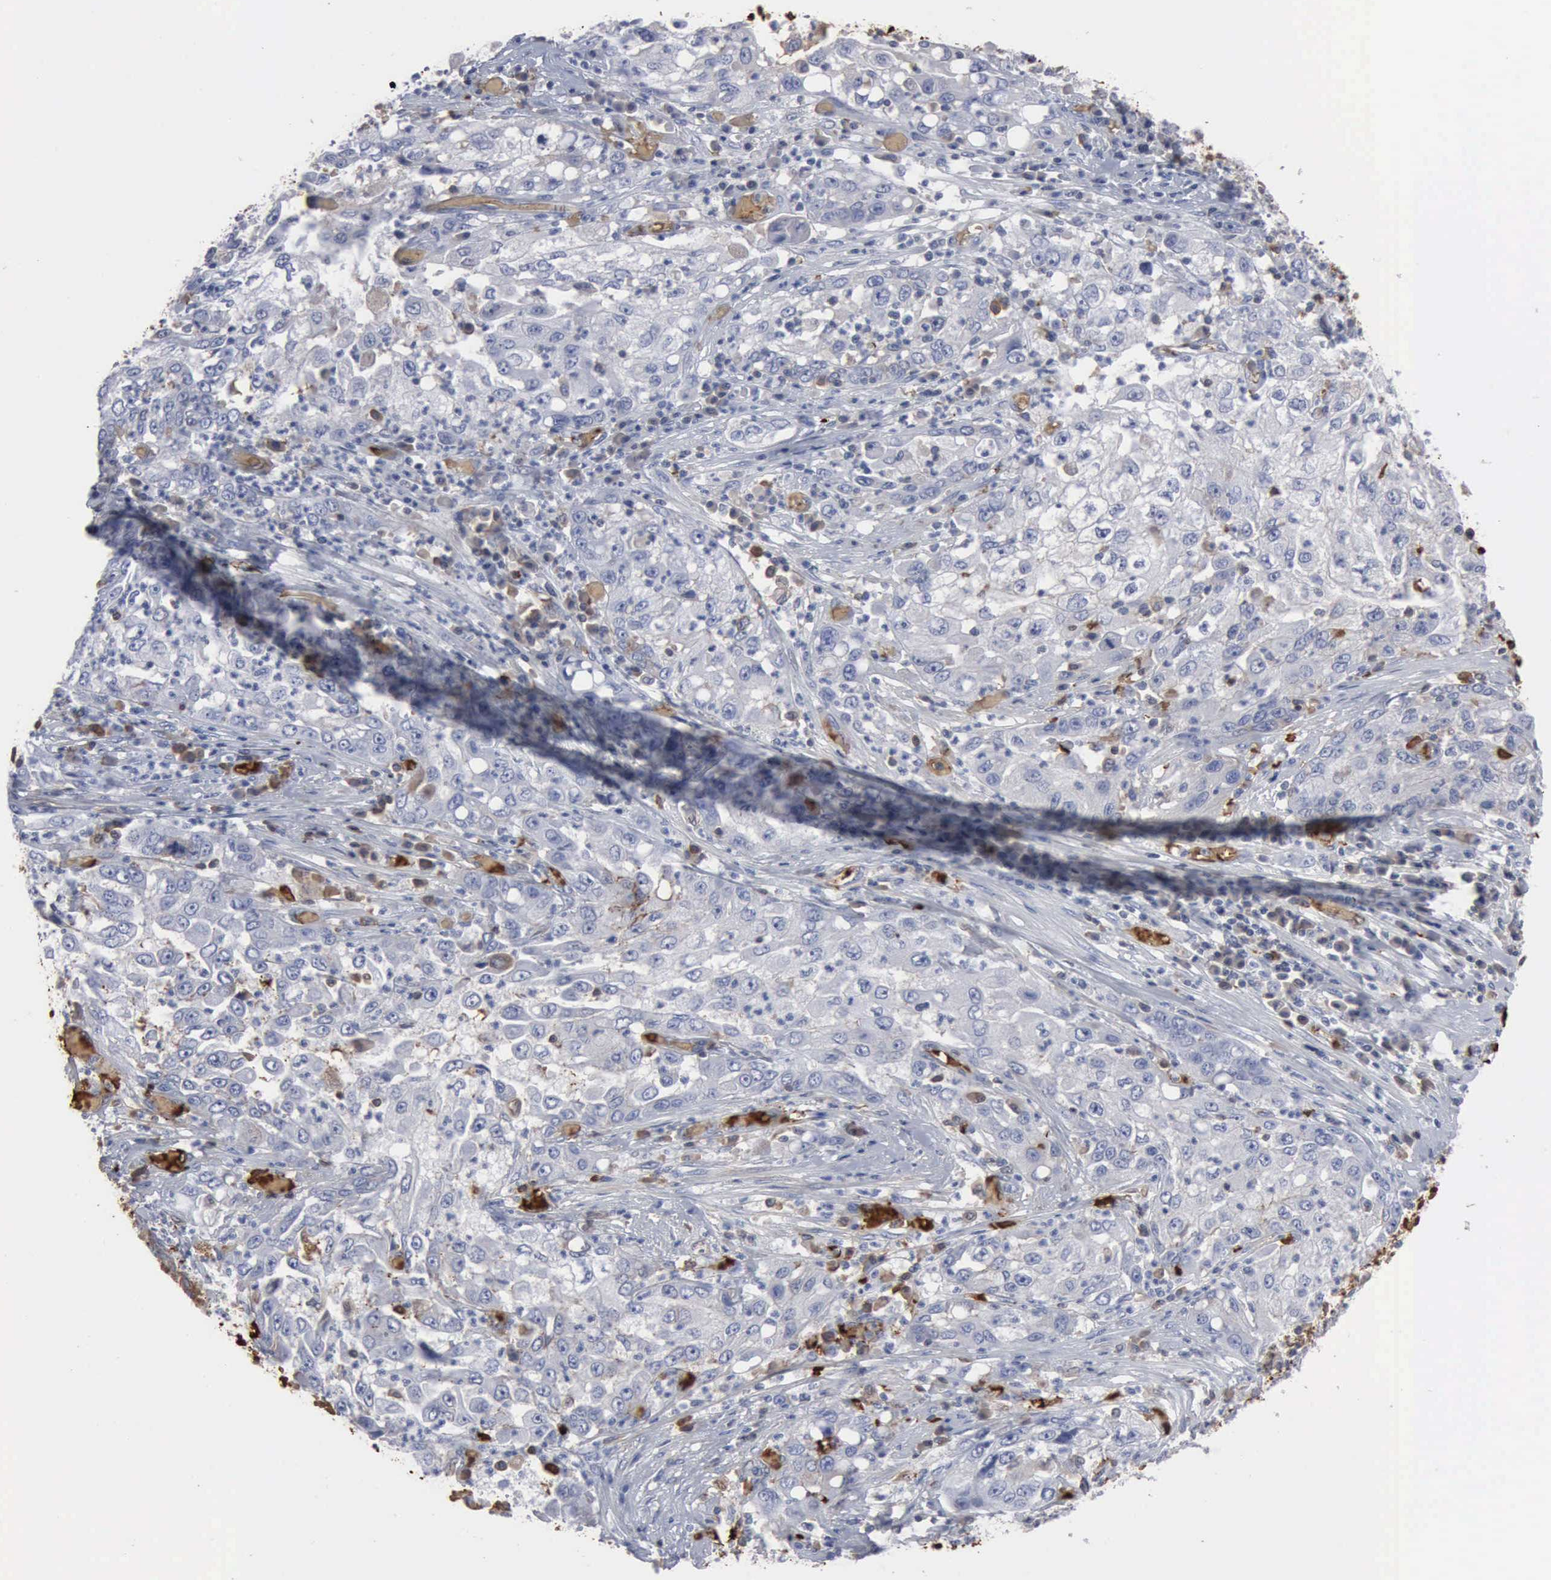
{"staining": {"intensity": "weak", "quantity": "<25%", "location": "cytoplasmic/membranous"}, "tissue": "cervical cancer", "cell_type": "Tumor cells", "image_type": "cancer", "snomed": [{"axis": "morphology", "description": "Squamous cell carcinoma, NOS"}, {"axis": "topography", "description": "Cervix"}], "caption": "A high-resolution micrograph shows IHC staining of cervical cancer, which demonstrates no significant expression in tumor cells. (DAB (3,3'-diaminobenzidine) immunohistochemistry visualized using brightfield microscopy, high magnification).", "gene": "TGFB1", "patient": {"sex": "female", "age": 36}}